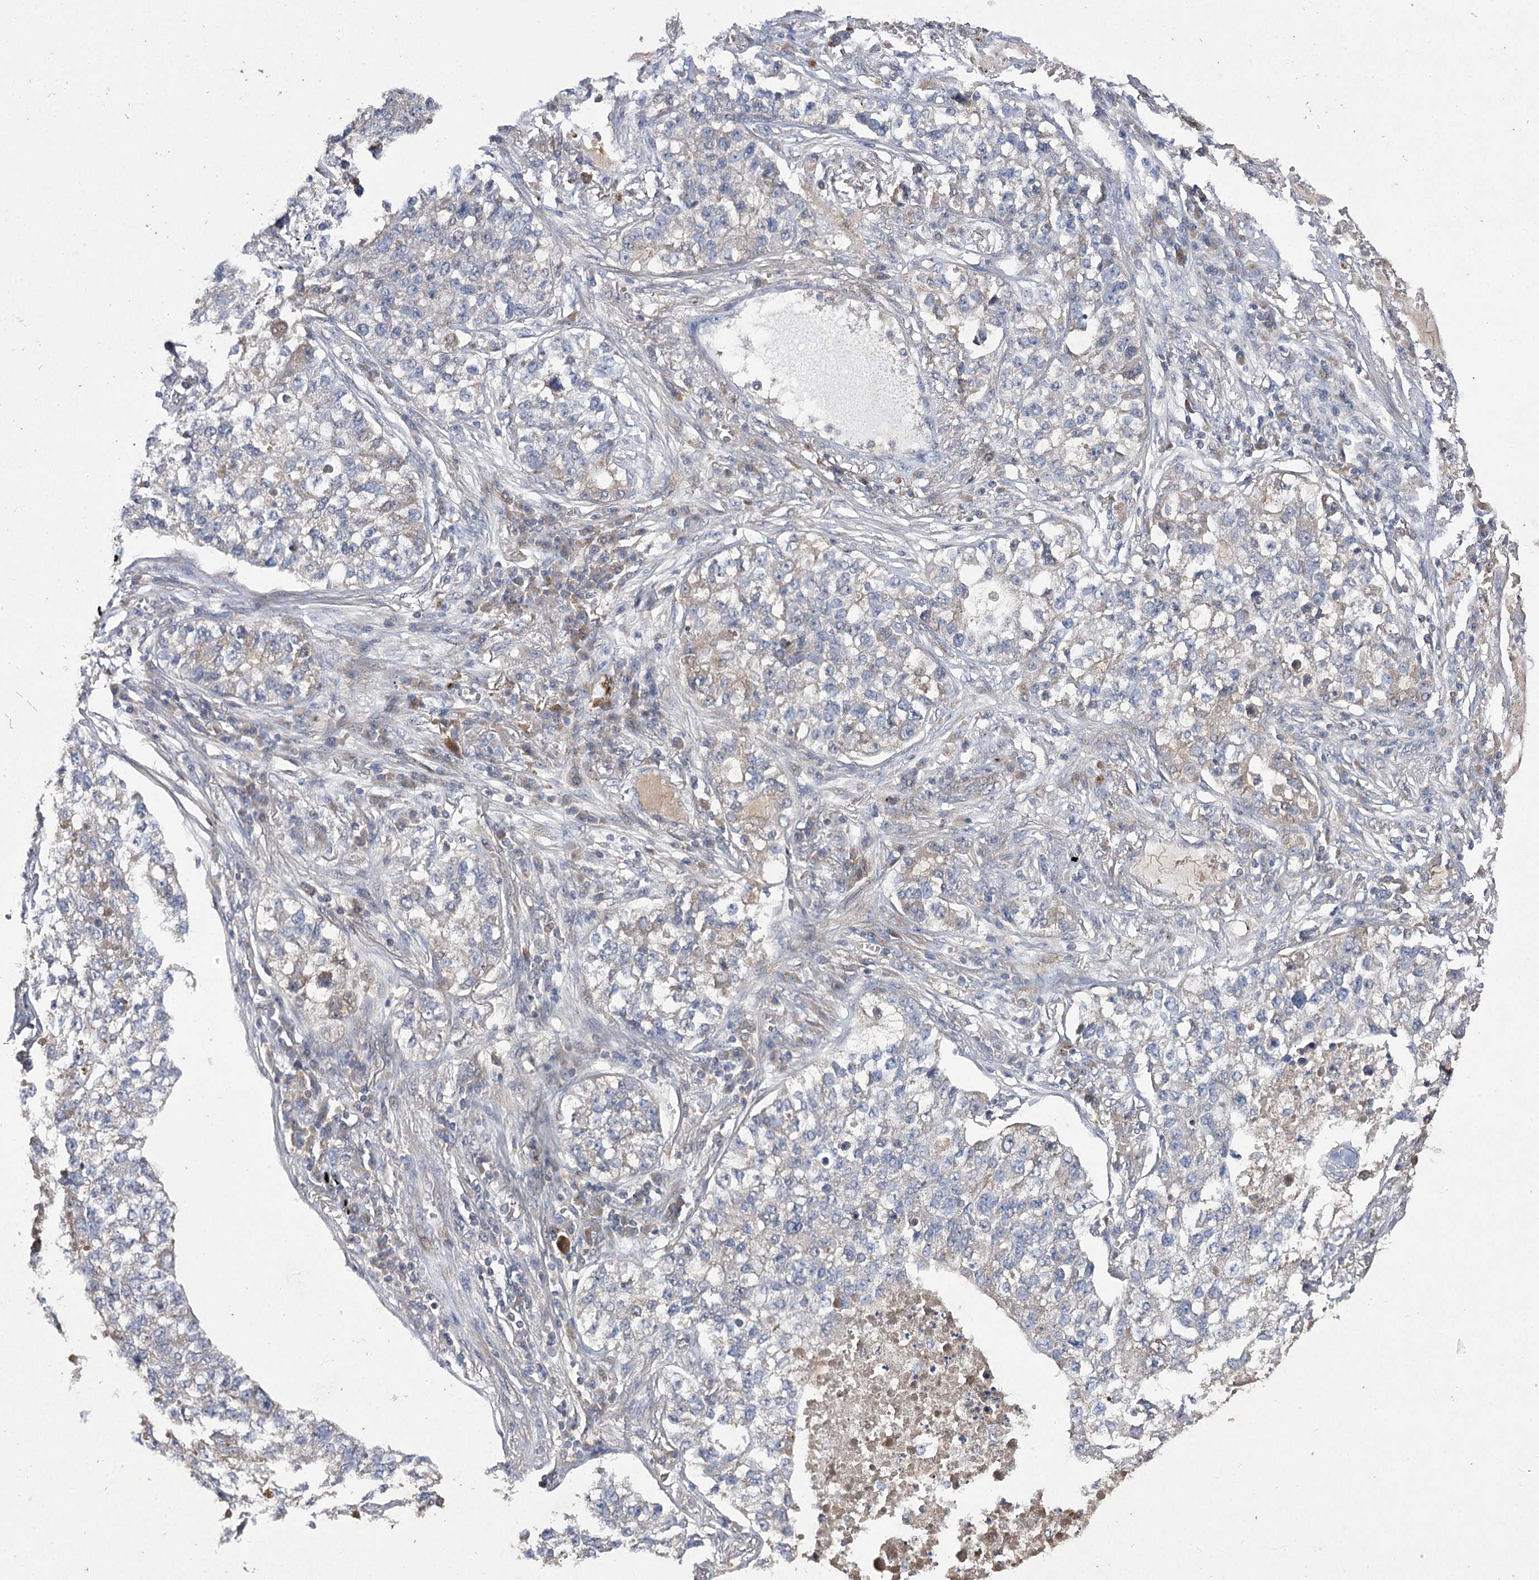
{"staining": {"intensity": "negative", "quantity": "none", "location": "none"}, "tissue": "lung cancer", "cell_type": "Tumor cells", "image_type": "cancer", "snomed": [{"axis": "morphology", "description": "Adenocarcinoma, NOS"}, {"axis": "topography", "description": "Lung"}], "caption": "Lung adenocarcinoma was stained to show a protein in brown. There is no significant expression in tumor cells.", "gene": "BCR", "patient": {"sex": "male", "age": 49}}